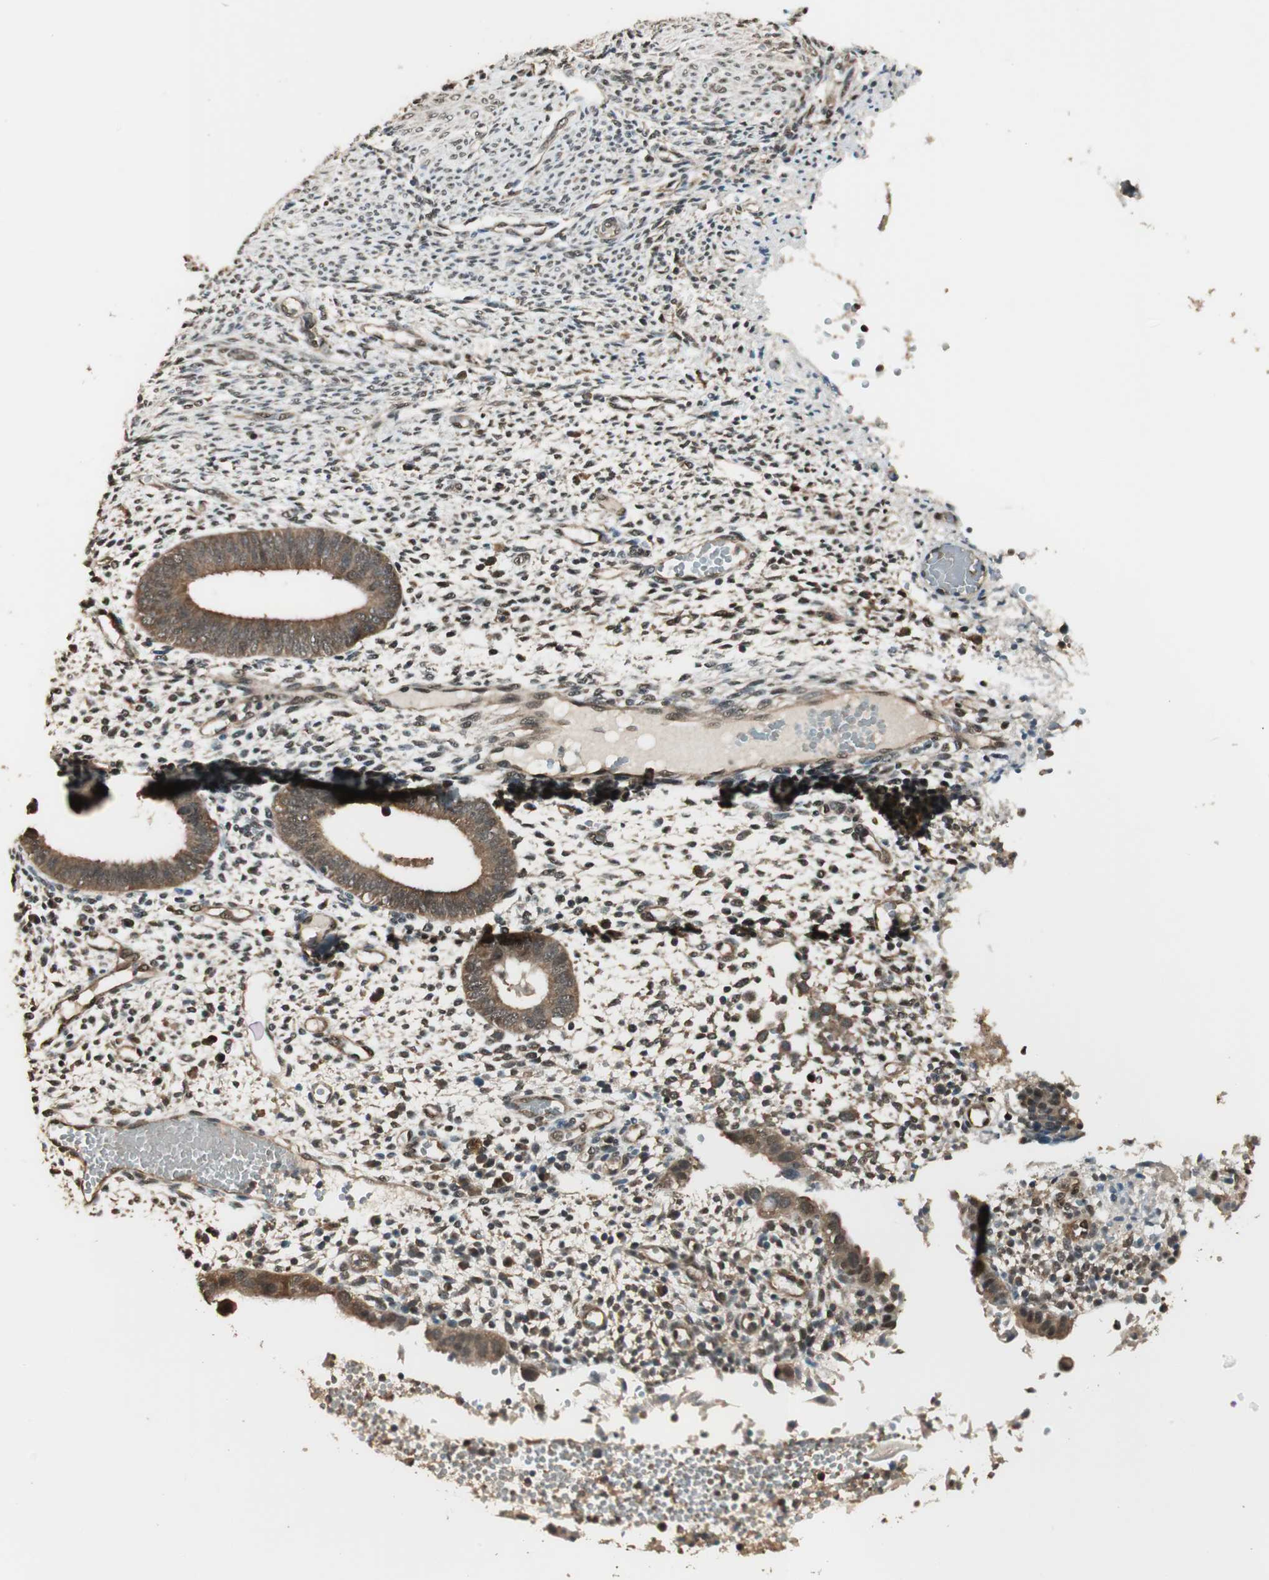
{"staining": {"intensity": "weak", "quantity": "<25%", "location": "cytoplasmic/membranous"}, "tissue": "endometrium", "cell_type": "Cells in endometrial stroma", "image_type": "normal", "snomed": [{"axis": "morphology", "description": "Normal tissue, NOS"}, {"axis": "topography", "description": "Endometrium"}], "caption": "Immunohistochemistry photomicrograph of benign endometrium stained for a protein (brown), which reveals no staining in cells in endometrial stroma. Brightfield microscopy of IHC stained with DAB (3,3'-diaminobenzidine) (brown) and hematoxylin (blue), captured at high magnification.", "gene": "USP5", "patient": {"sex": "female", "age": 35}}